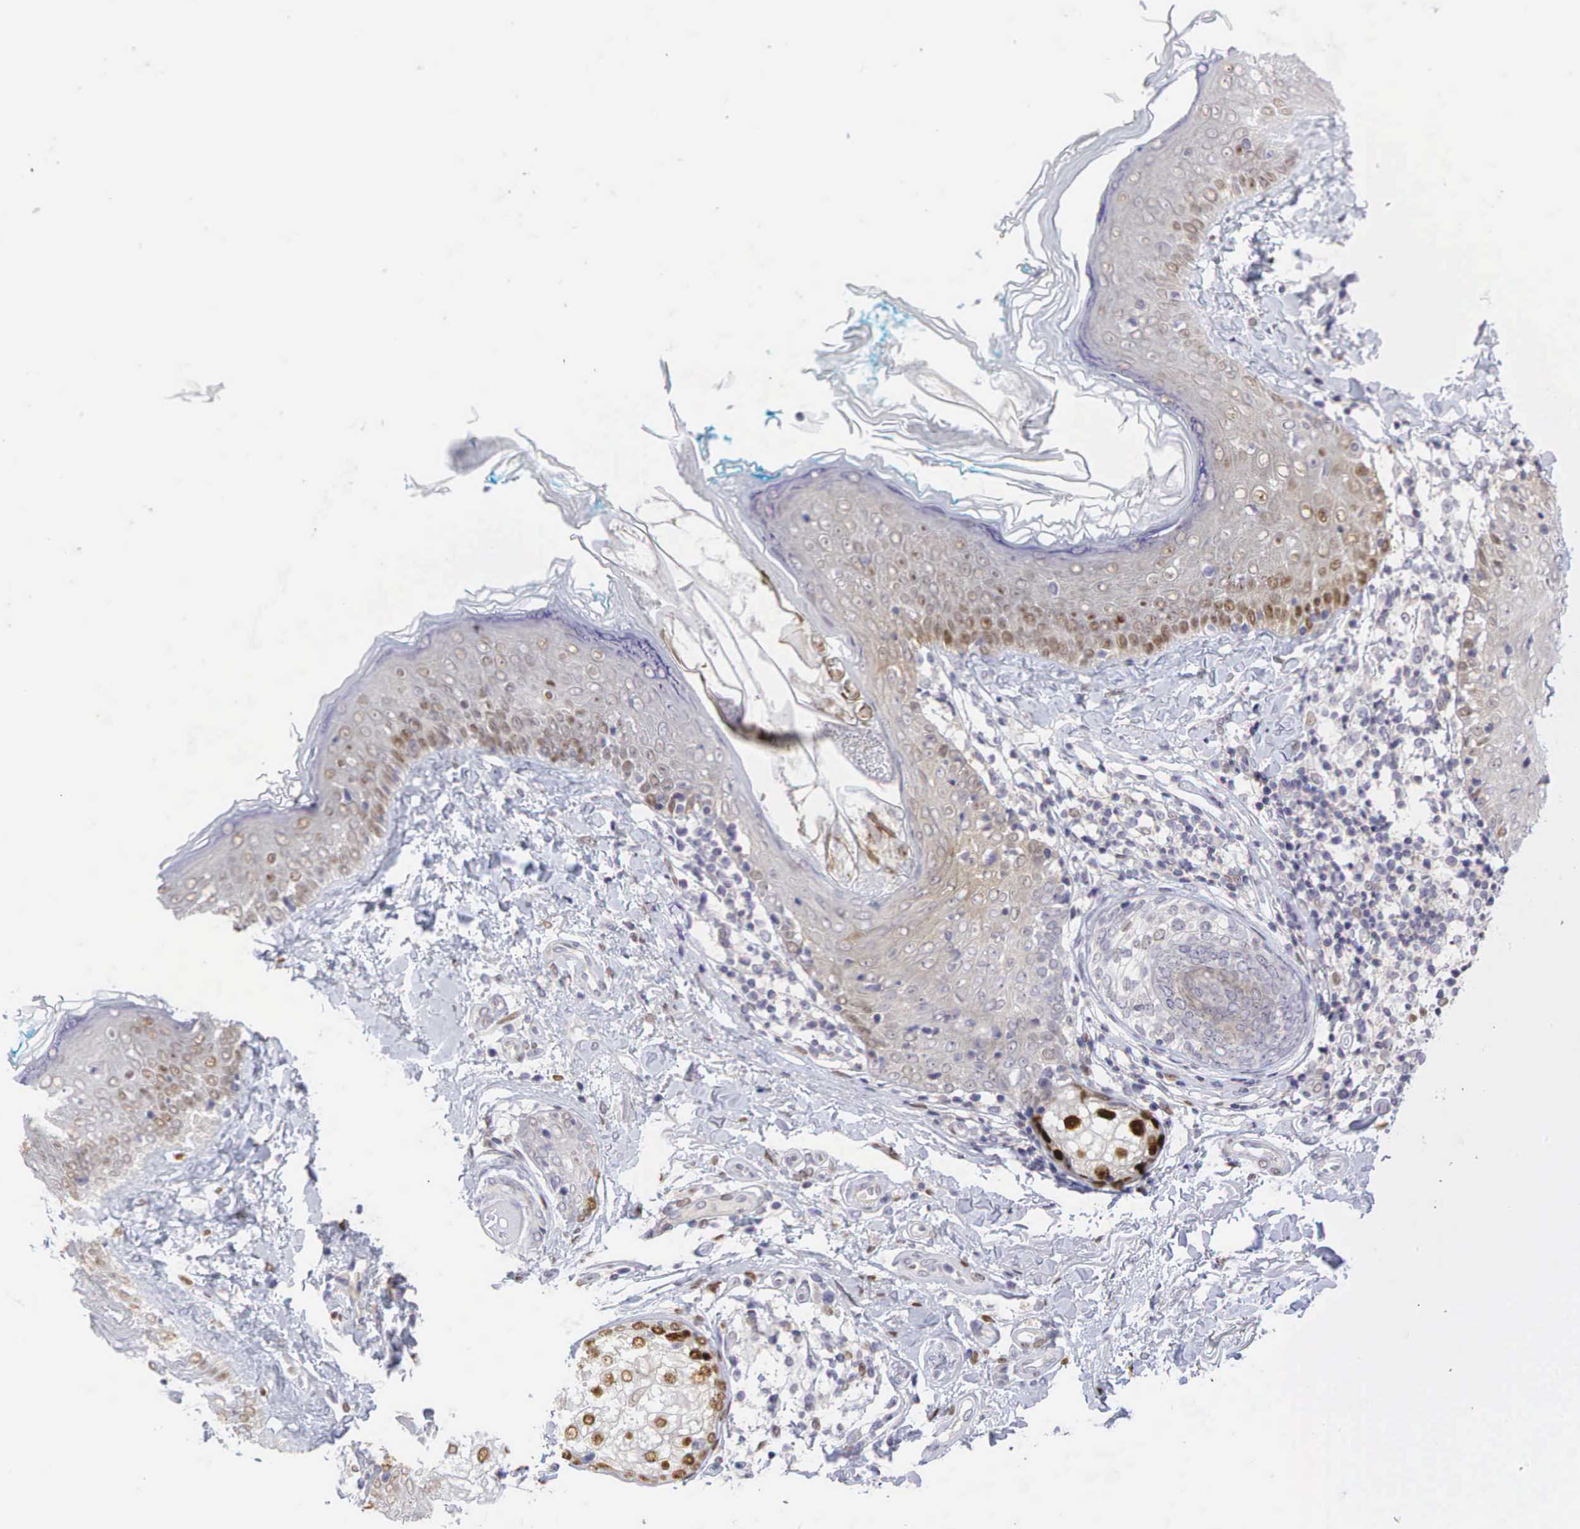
{"staining": {"intensity": "negative", "quantity": "none", "location": "none"}, "tissue": "skin", "cell_type": "Fibroblasts", "image_type": "normal", "snomed": [{"axis": "morphology", "description": "Normal tissue, NOS"}, {"axis": "topography", "description": "Skin"}], "caption": "Fibroblasts show no significant protein positivity in benign skin.", "gene": "AR", "patient": {"sex": "male", "age": 86}}